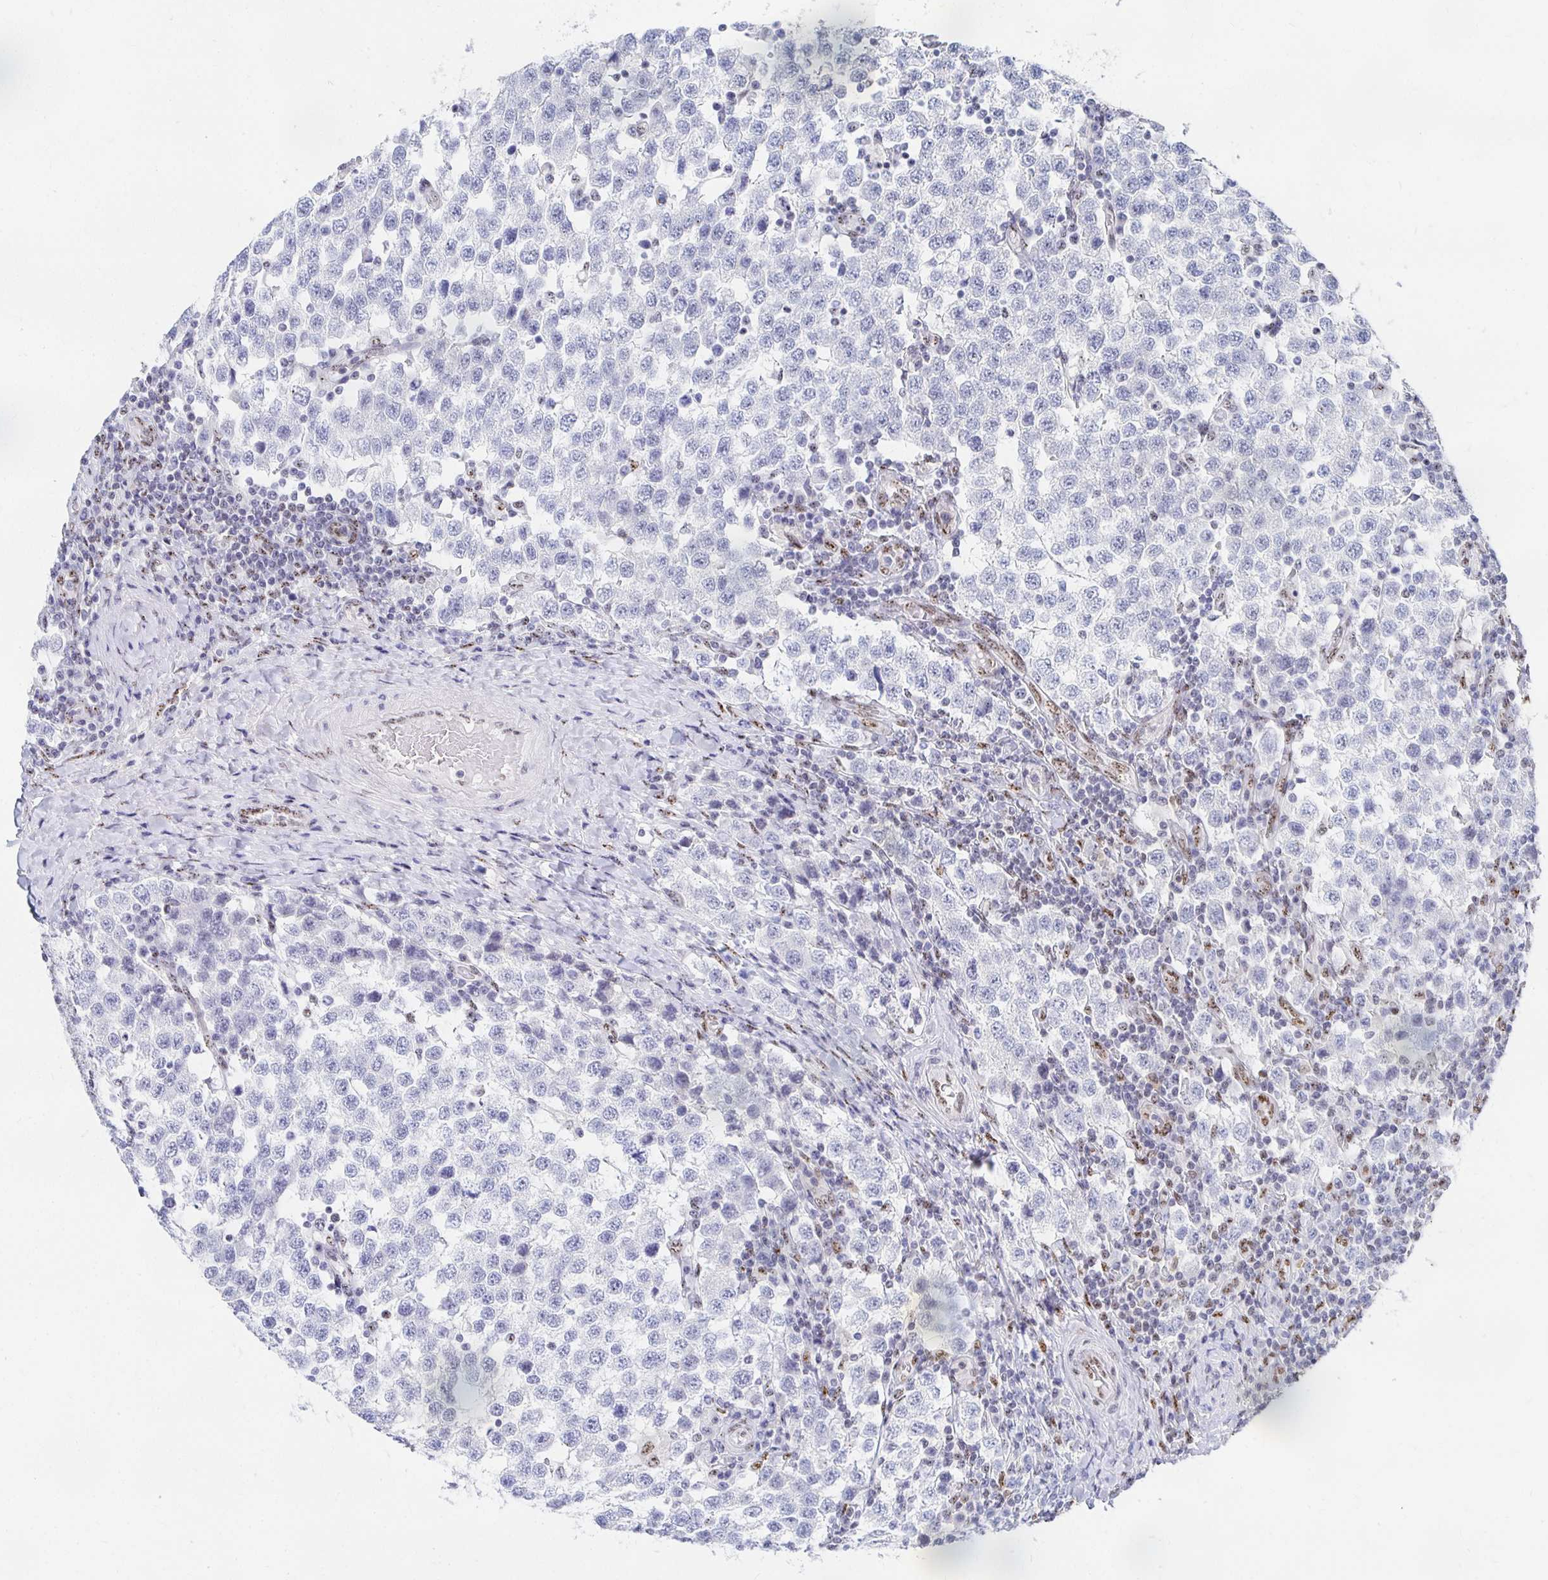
{"staining": {"intensity": "negative", "quantity": "none", "location": "none"}, "tissue": "testis cancer", "cell_type": "Tumor cells", "image_type": "cancer", "snomed": [{"axis": "morphology", "description": "Seminoma, NOS"}, {"axis": "topography", "description": "Testis"}], "caption": "A high-resolution histopathology image shows IHC staining of testis cancer, which demonstrates no significant positivity in tumor cells.", "gene": "CLIC3", "patient": {"sex": "male", "age": 34}}